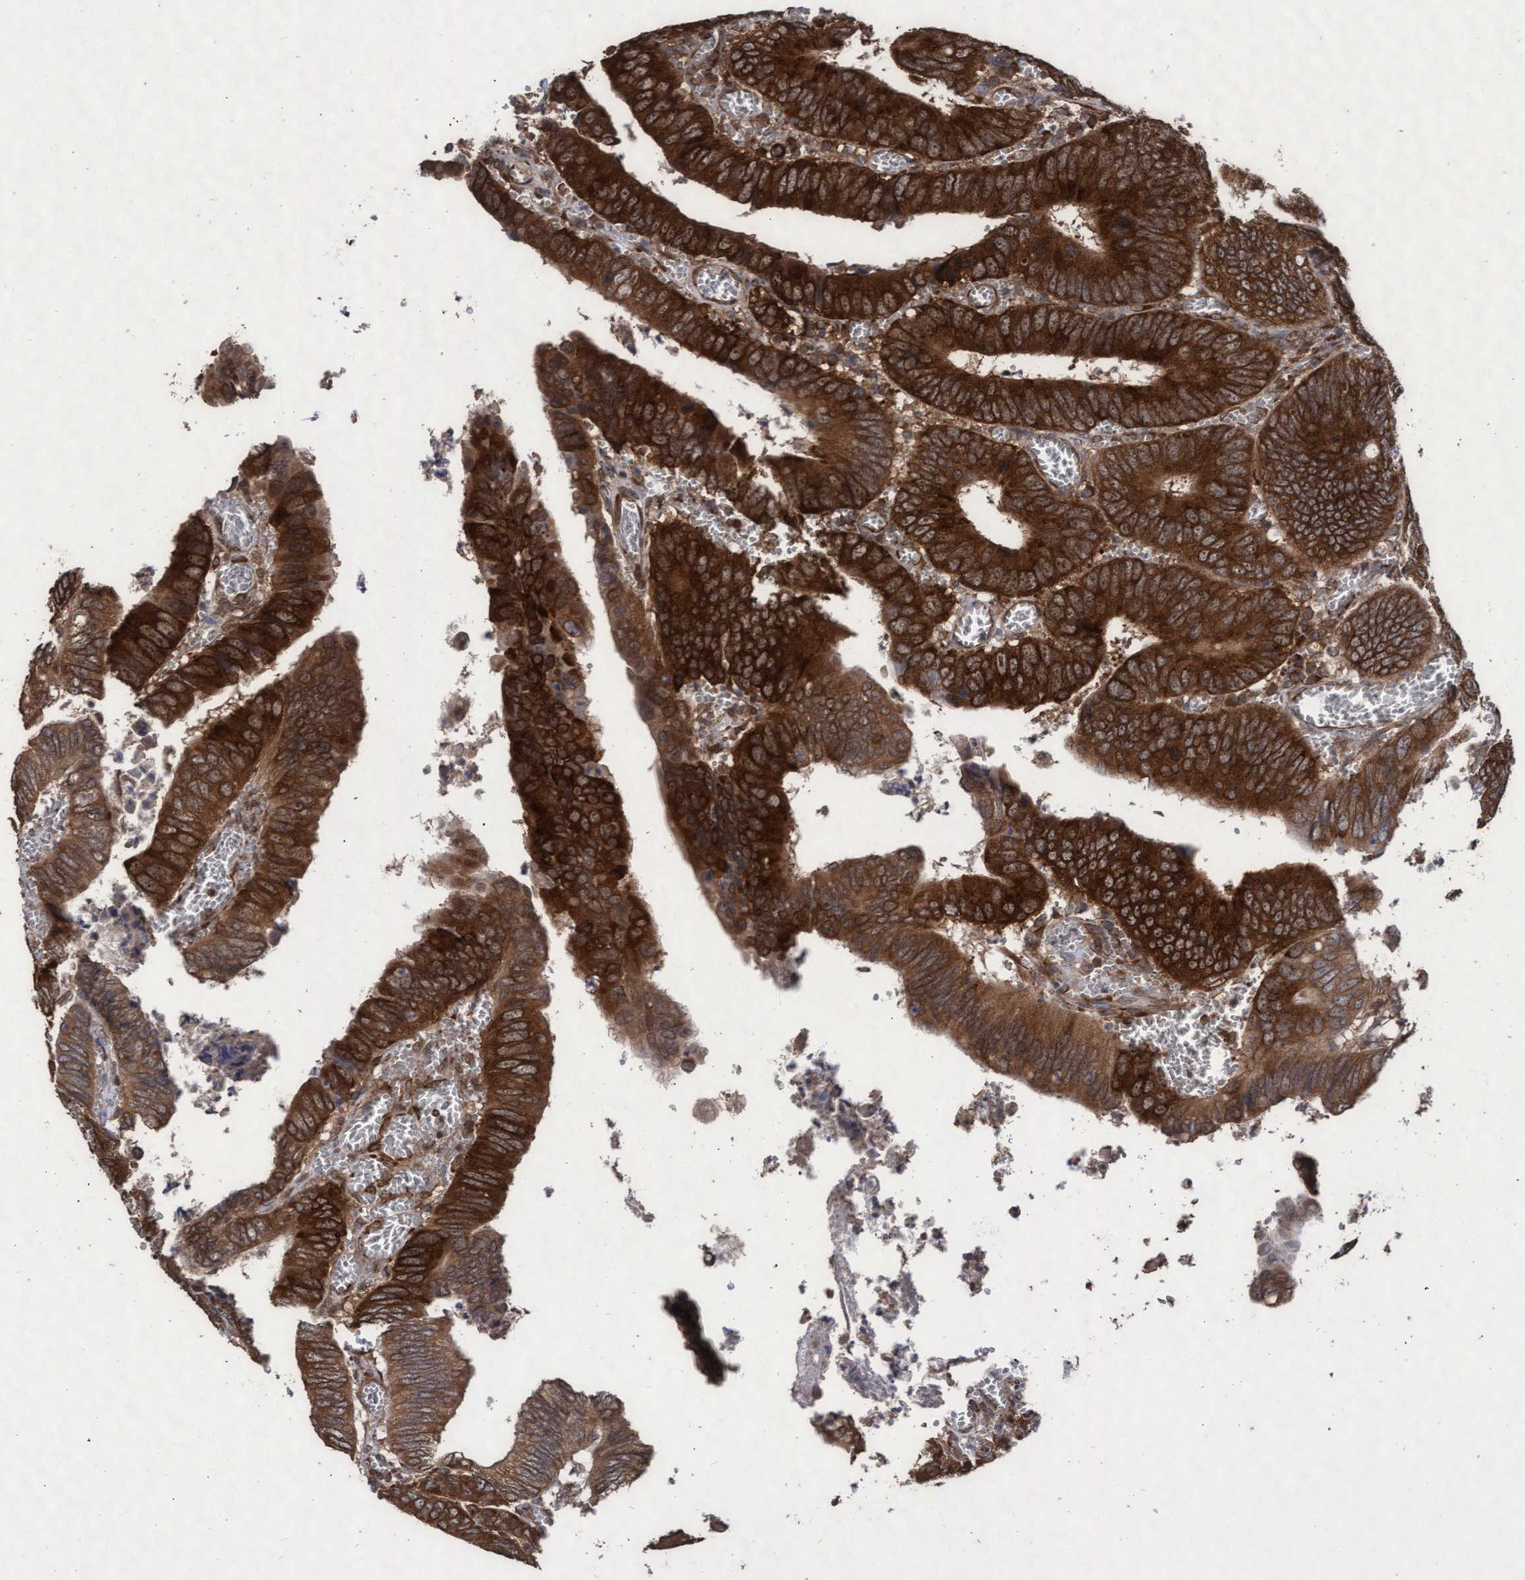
{"staining": {"intensity": "strong", "quantity": ">75%", "location": "cytoplasmic/membranous"}, "tissue": "colorectal cancer", "cell_type": "Tumor cells", "image_type": "cancer", "snomed": [{"axis": "morphology", "description": "Inflammation, NOS"}, {"axis": "morphology", "description": "Adenocarcinoma, NOS"}, {"axis": "topography", "description": "Colon"}], "caption": "Immunohistochemistry (IHC) (DAB (3,3'-diaminobenzidine)) staining of human adenocarcinoma (colorectal) reveals strong cytoplasmic/membranous protein staining in approximately >75% of tumor cells. (DAB IHC, brown staining for protein, blue staining for nuclei).", "gene": "ABCF2", "patient": {"sex": "male", "age": 72}}